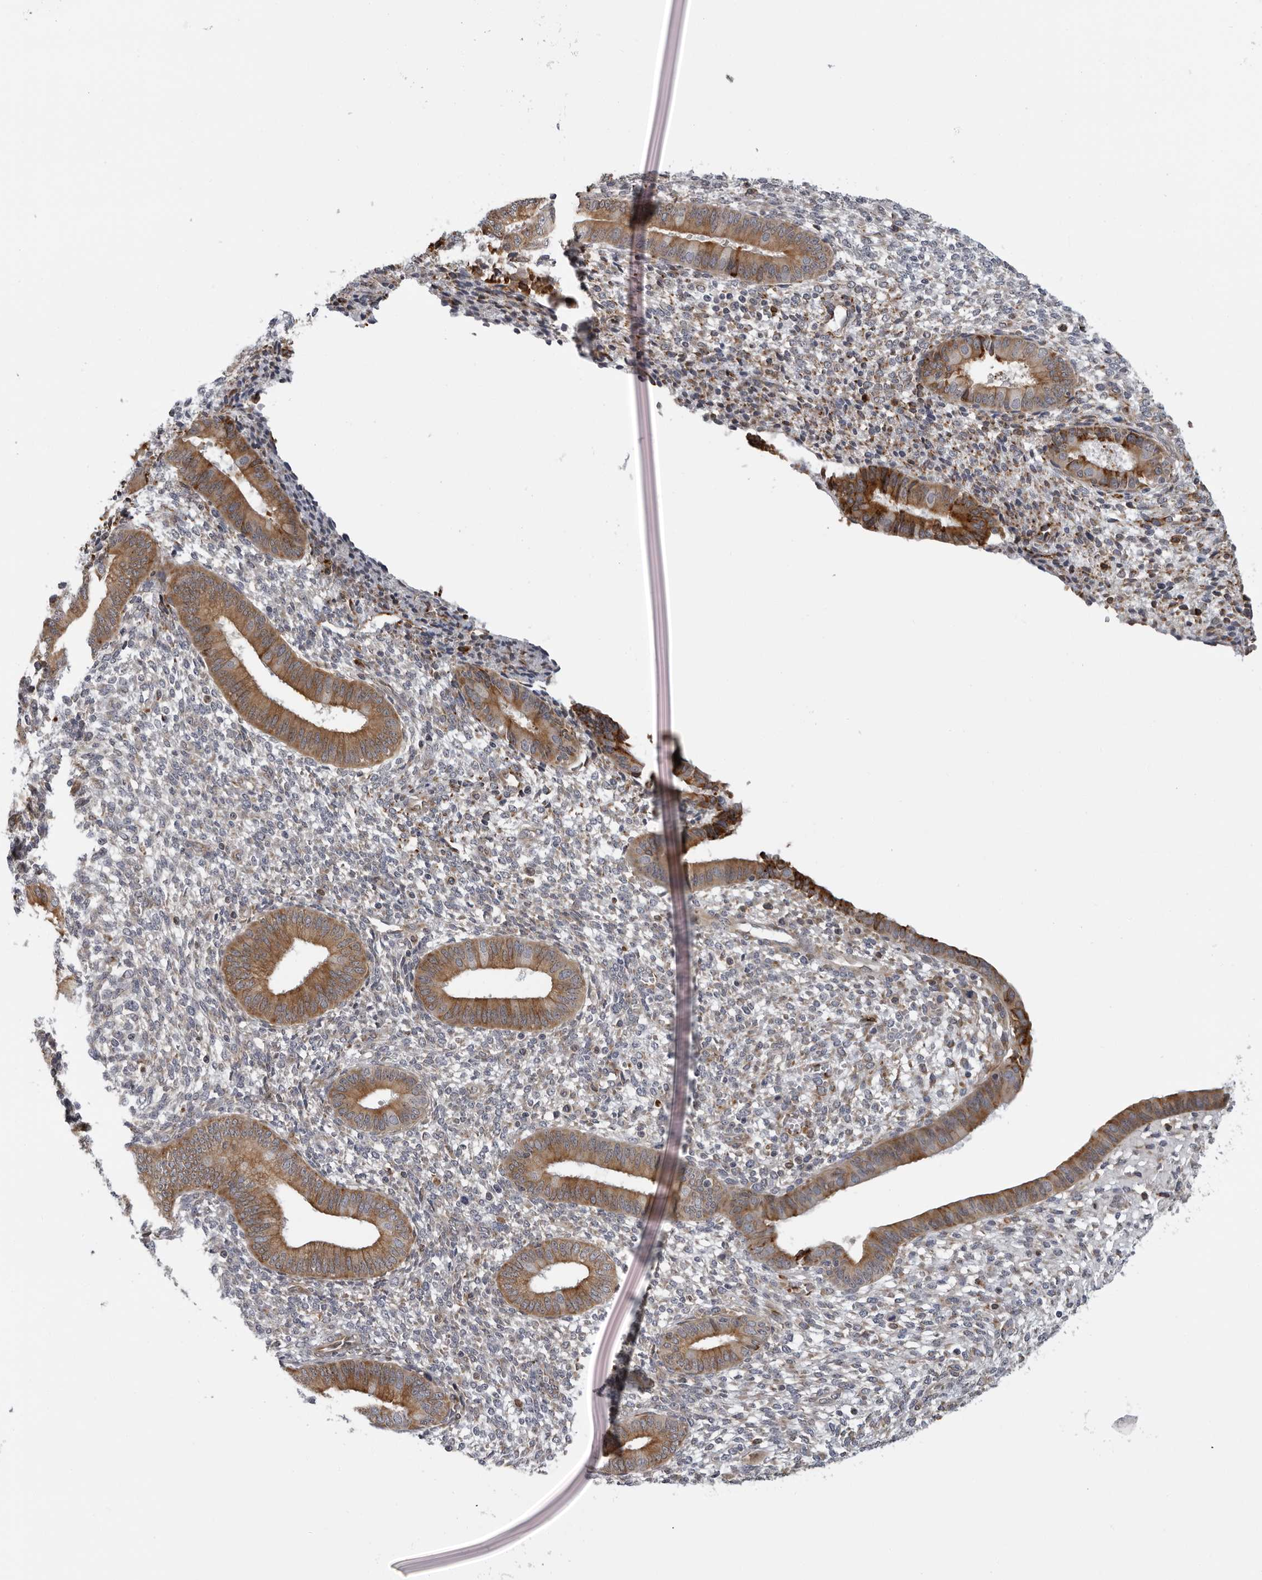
{"staining": {"intensity": "moderate", "quantity": "<25%", "location": "cytoplasmic/membranous"}, "tissue": "endometrium", "cell_type": "Cells in endometrial stroma", "image_type": "normal", "snomed": [{"axis": "morphology", "description": "Normal tissue, NOS"}, {"axis": "topography", "description": "Endometrium"}], "caption": "DAB (3,3'-diaminobenzidine) immunohistochemical staining of unremarkable endometrium shows moderate cytoplasmic/membranous protein staining in approximately <25% of cells in endometrial stroma.", "gene": "ALPK2", "patient": {"sex": "female", "age": 46}}